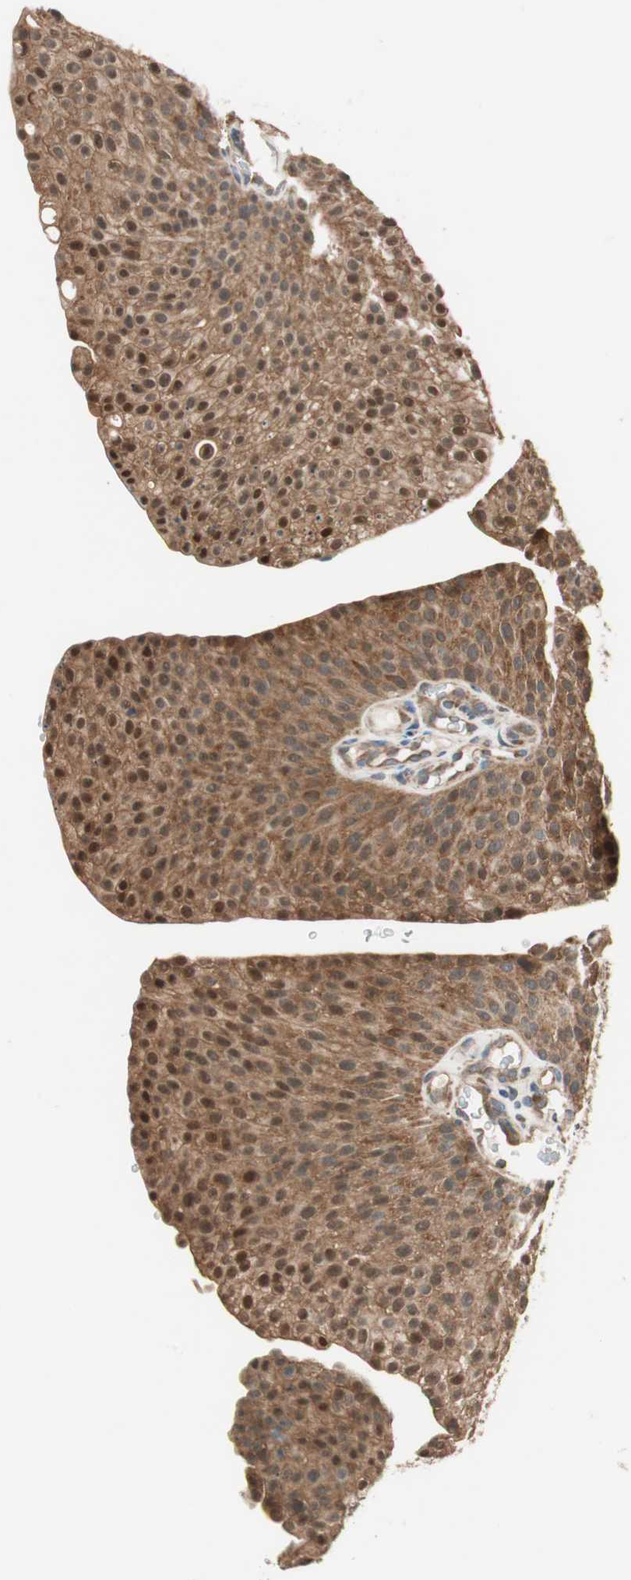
{"staining": {"intensity": "moderate", "quantity": ">75%", "location": "cytoplasmic/membranous,nuclear"}, "tissue": "urothelial cancer", "cell_type": "Tumor cells", "image_type": "cancer", "snomed": [{"axis": "morphology", "description": "Urothelial carcinoma, Low grade"}, {"axis": "topography", "description": "Smooth muscle"}, {"axis": "topography", "description": "Urinary bladder"}], "caption": "Moderate cytoplasmic/membranous and nuclear protein positivity is seen in approximately >75% of tumor cells in urothelial cancer.", "gene": "WASL", "patient": {"sex": "male", "age": 60}}